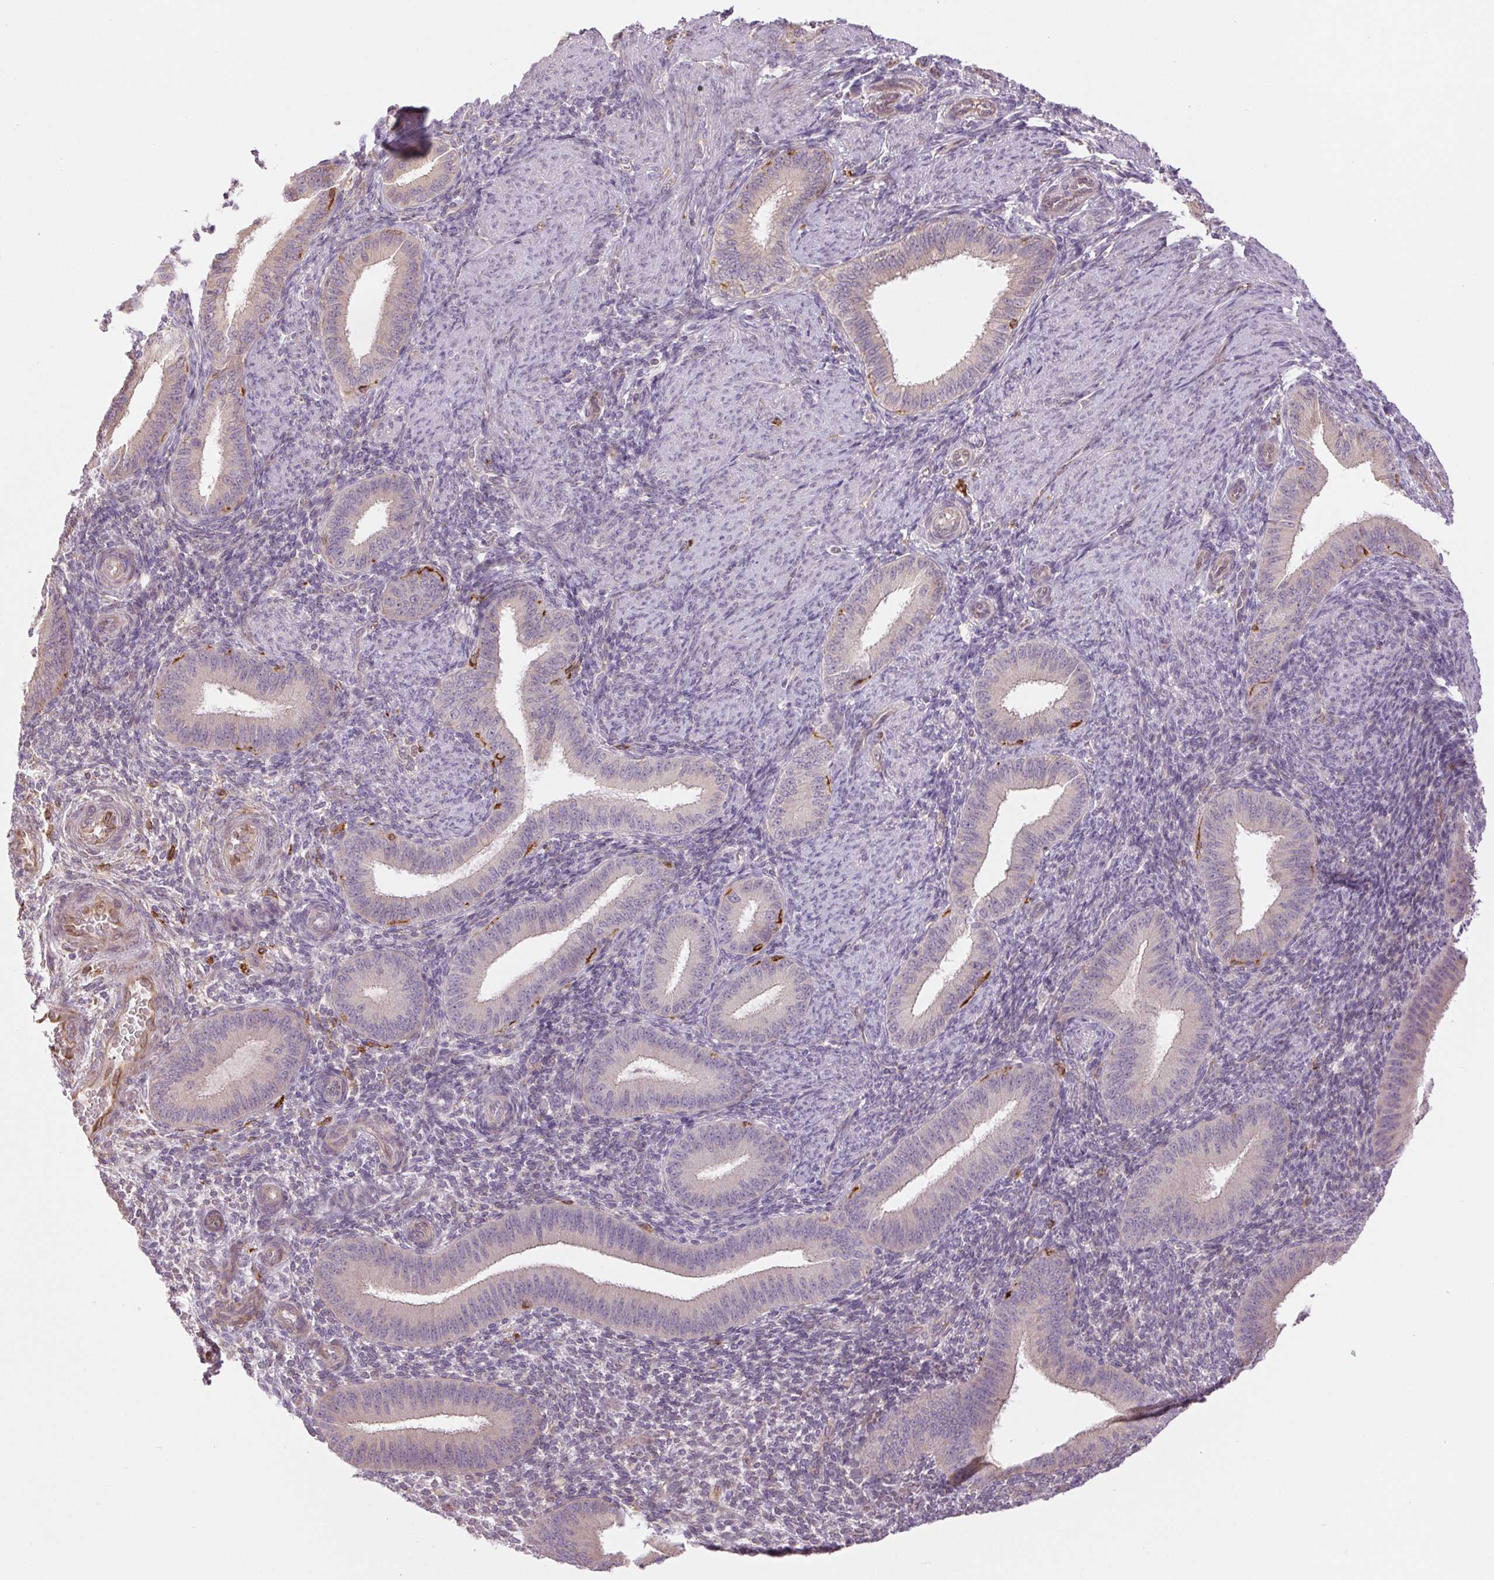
{"staining": {"intensity": "negative", "quantity": "none", "location": "none"}, "tissue": "endometrium", "cell_type": "Cells in endometrial stroma", "image_type": "normal", "snomed": [{"axis": "morphology", "description": "Normal tissue, NOS"}, {"axis": "topography", "description": "Endometrium"}], "caption": "DAB (3,3'-diaminobenzidine) immunohistochemical staining of normal human endometrium displays no significant expression in cells in endometrial stroma.", "gene": "METTL17", "patient": {"sex": "female", "age": 39}}